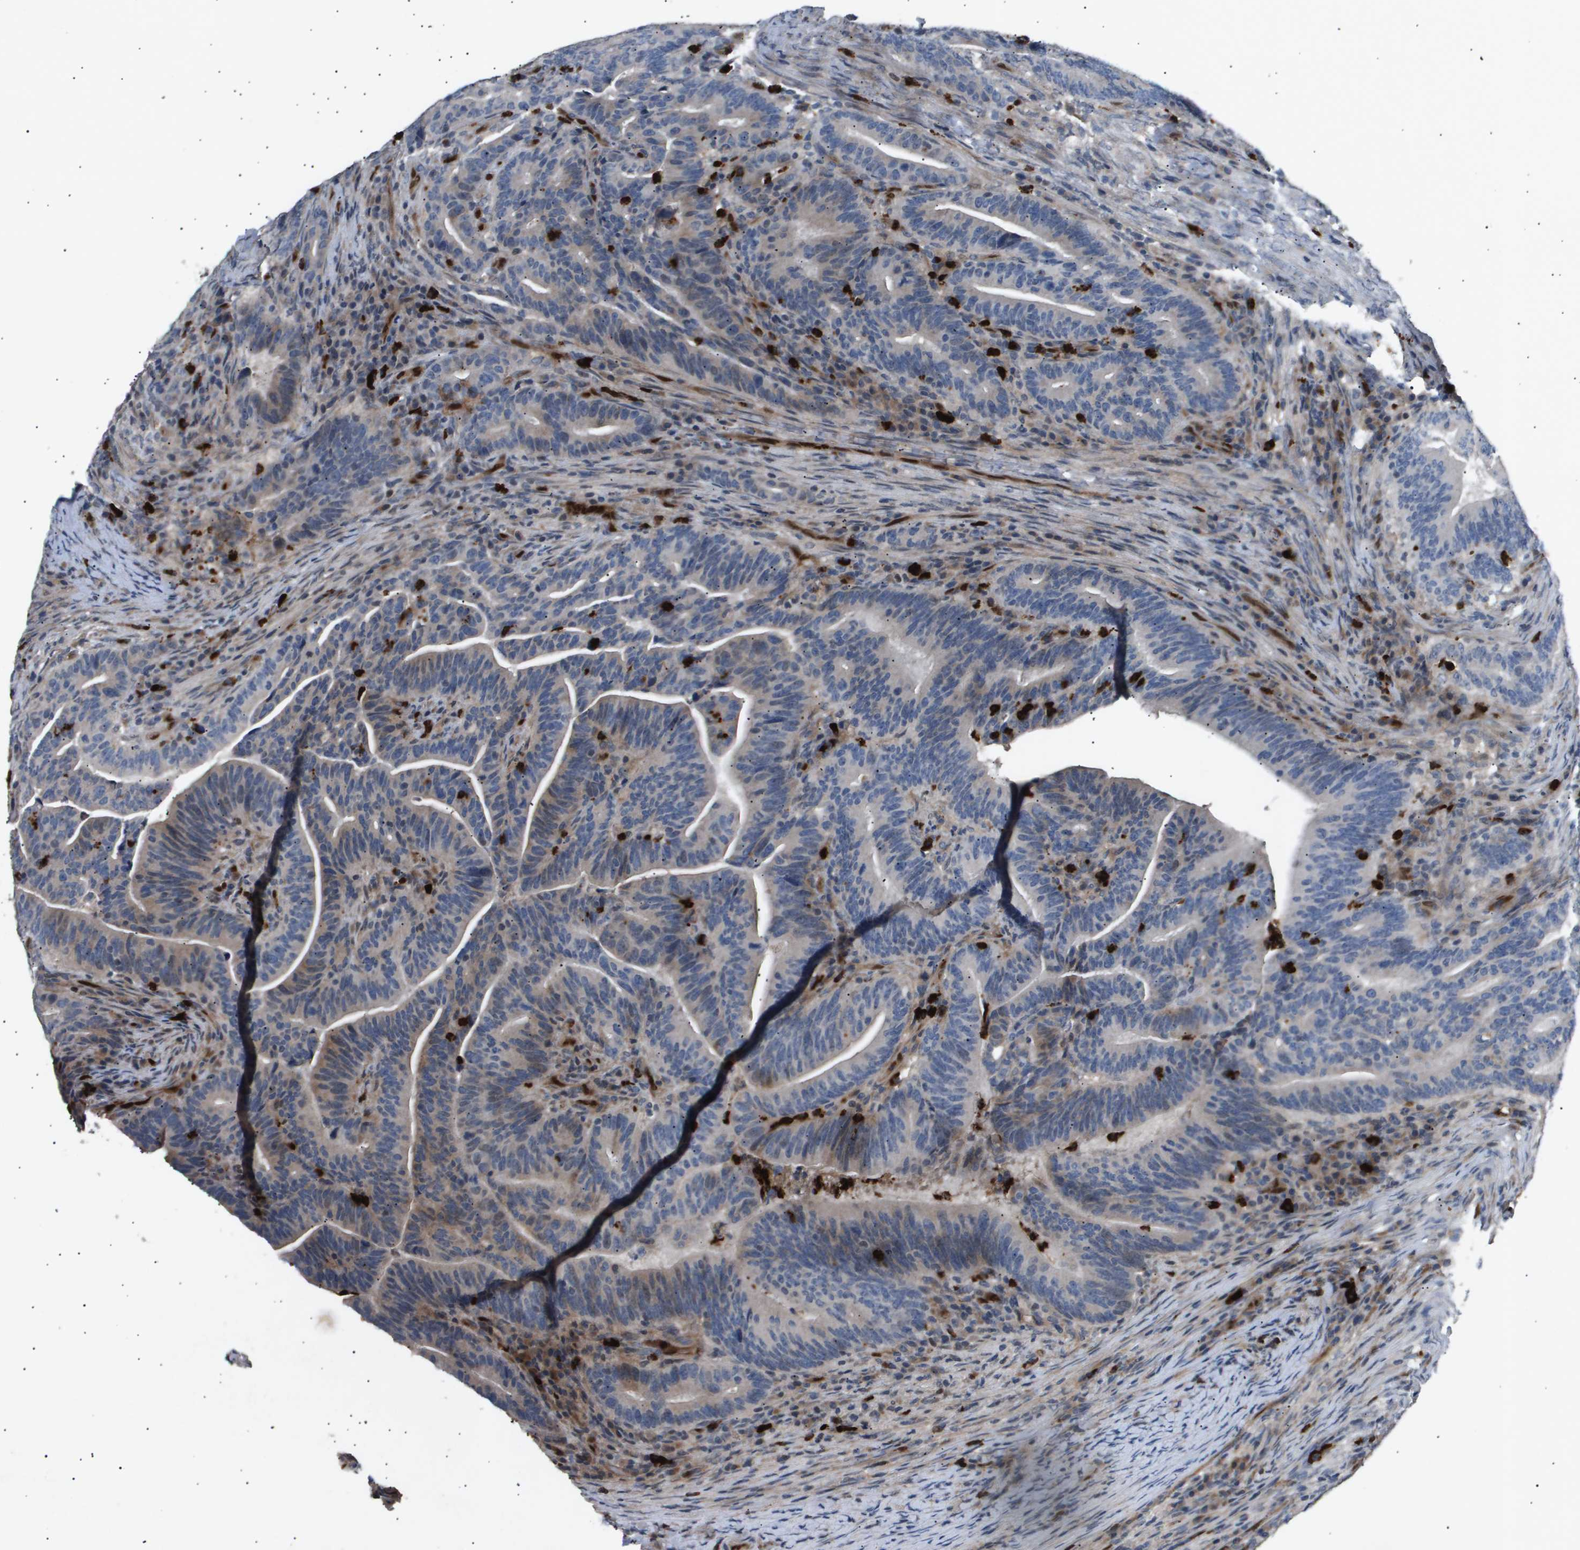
{"staining": {"intensity": "weak", "quantity": "<25%", "location": "cytoplasmic/membranous"}, "tissue": "colorectal cancer", "cell_type": "Tumor cells", "image_type": "cancer", "snomed": [{"axis": "morphology", "description": "Normal tissue, NOS"}, {"axis": "morphology", "description": "Adenocarcinoma, NOS"}, {"axis": "topography", "description": "Colon"}], "caption": "The photomicrograph shows no significant staining in tumor cells of adenocarcinoma (colorectal).", "gene": "ERG", "patient": {"sex": "female", "age": 66}}